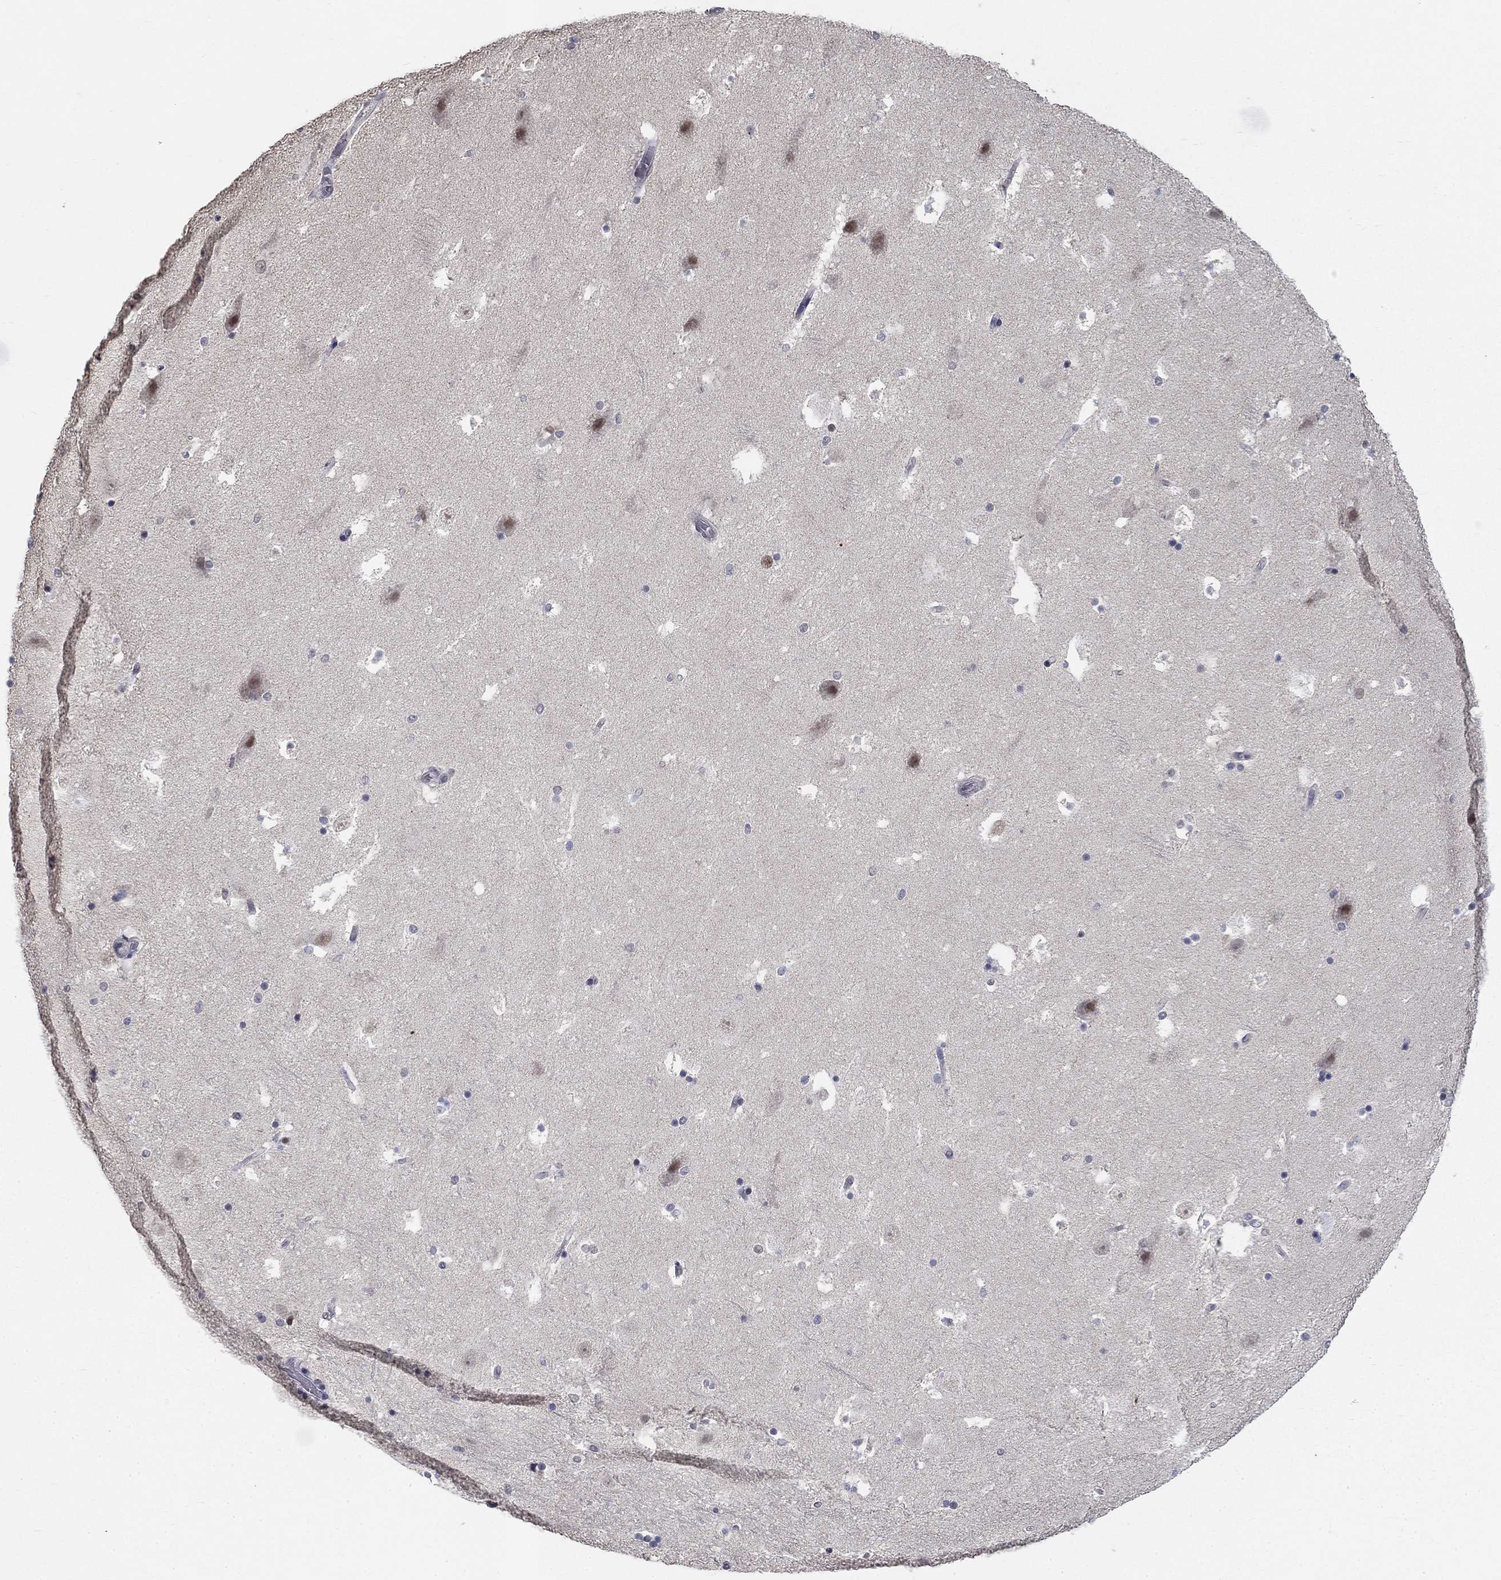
{"staining": {"intensity": "negative", "quantity": "none", "location": "none"}, "tissue": "hippocampus", "cell_type": "Glial cells", "image_type": "normal", "snomed": [{"axis": "morphology", "description": "Normal tissue, NOS"}, {"axis": "topography", "description": "Hippocampus"}], "caption": "Immunohistochemistry (IHC) of unremarkable hippocampus reveals no expression in glial cells. (Immunohistochemistry (IHC), brightfield microscopy, high magnification).", "gene": "SPATA33", "patient": {"sex": "male", "age": 51}}